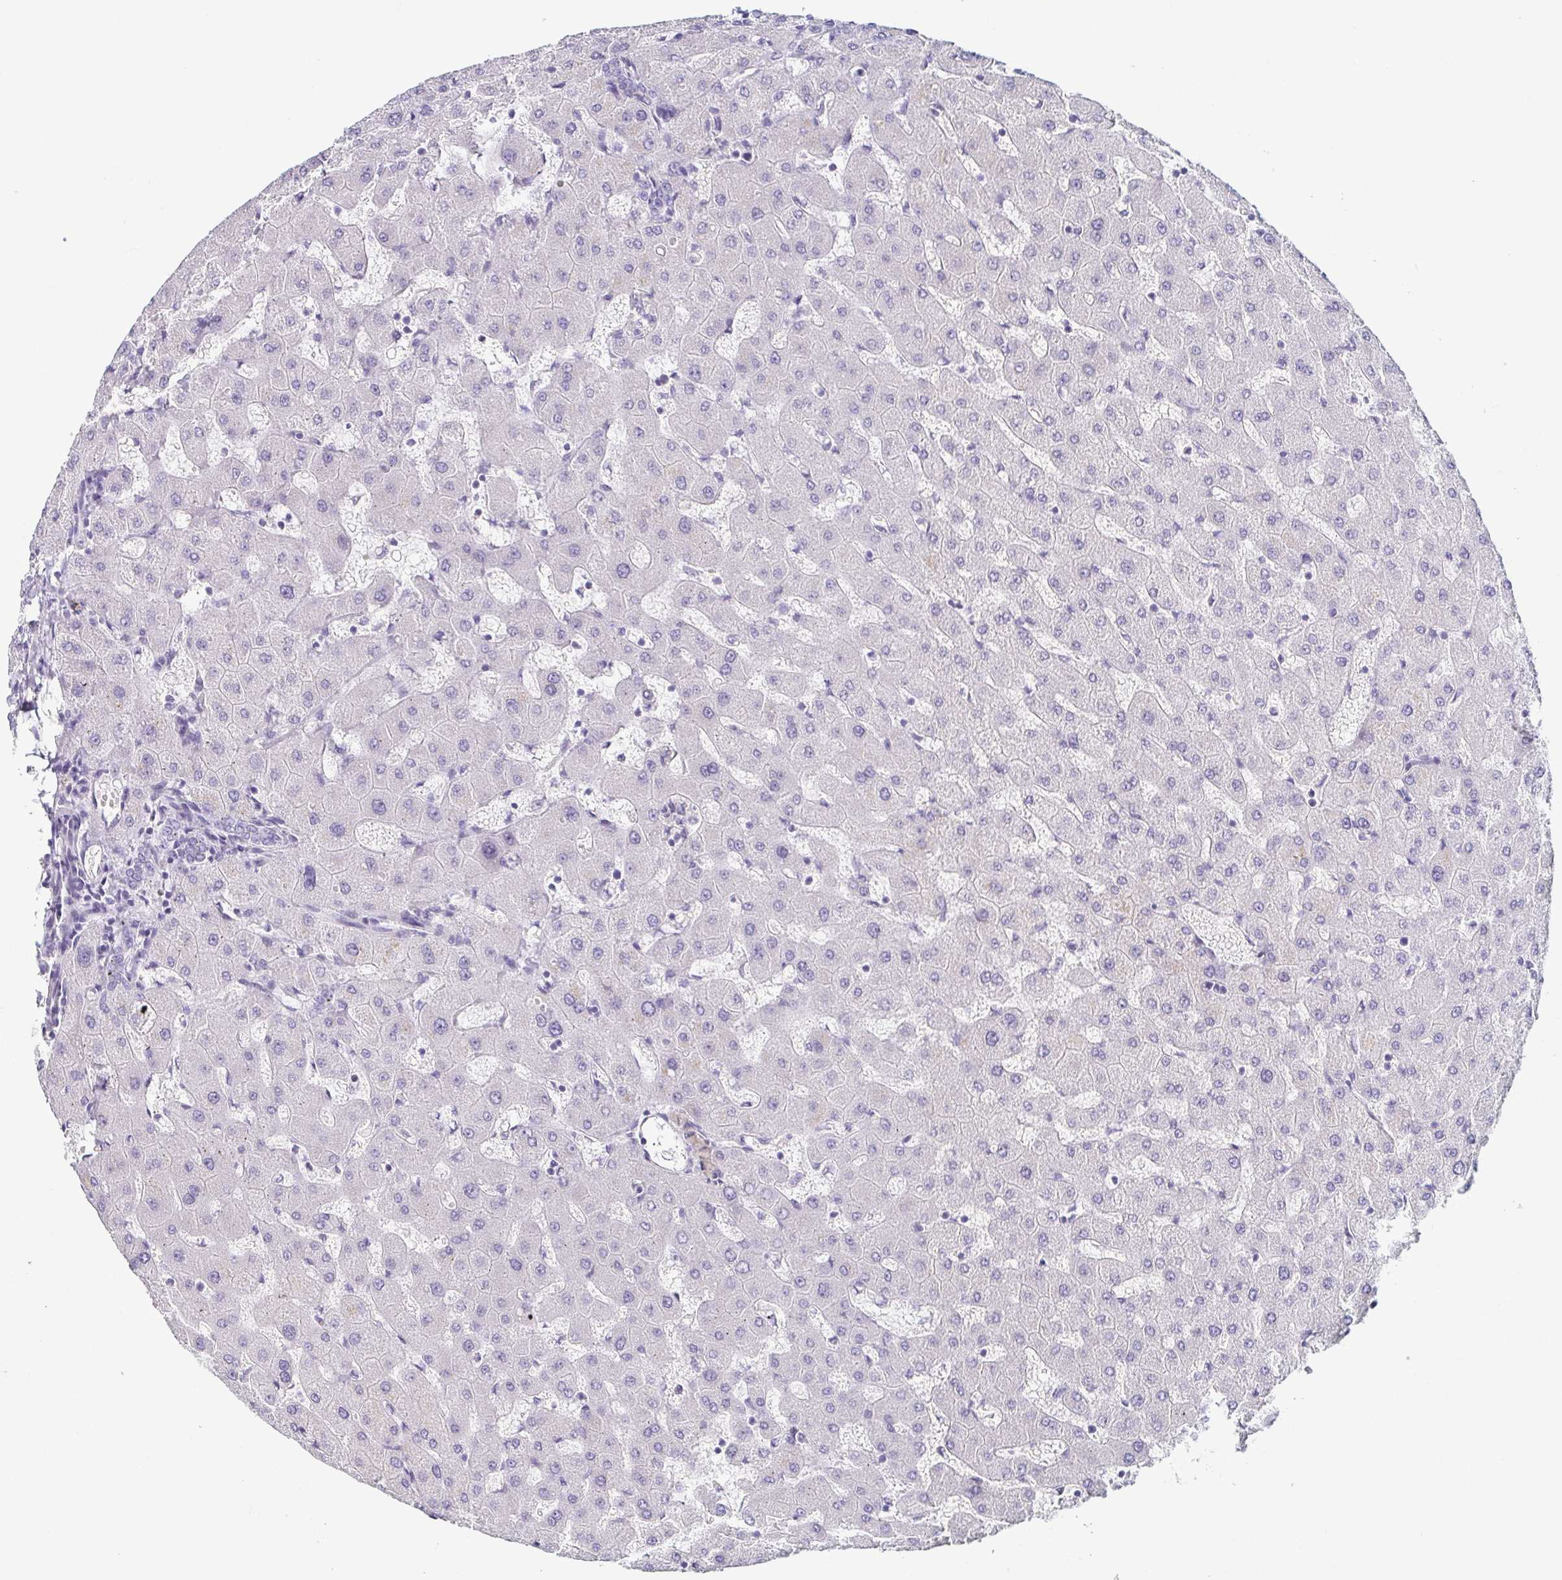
{"staining": {"intensity": "negative", "quantity": "none", "location": "none"}, "tissue": "liver", "cell_type": "Cholangiocytes", "image_type": "normal", "snomed": [{"axis": "morphology", "description": "Normal tissue, NOS"}, {"axis": "topography", "description": "Liver"}], "caption": "Human liver stained for a protein using immunohistochemistry (IHC) demonstrates no expression in cholangiocytes.", "gene": "COL17A1", "patient": {"sex": "female", "age": 63}}